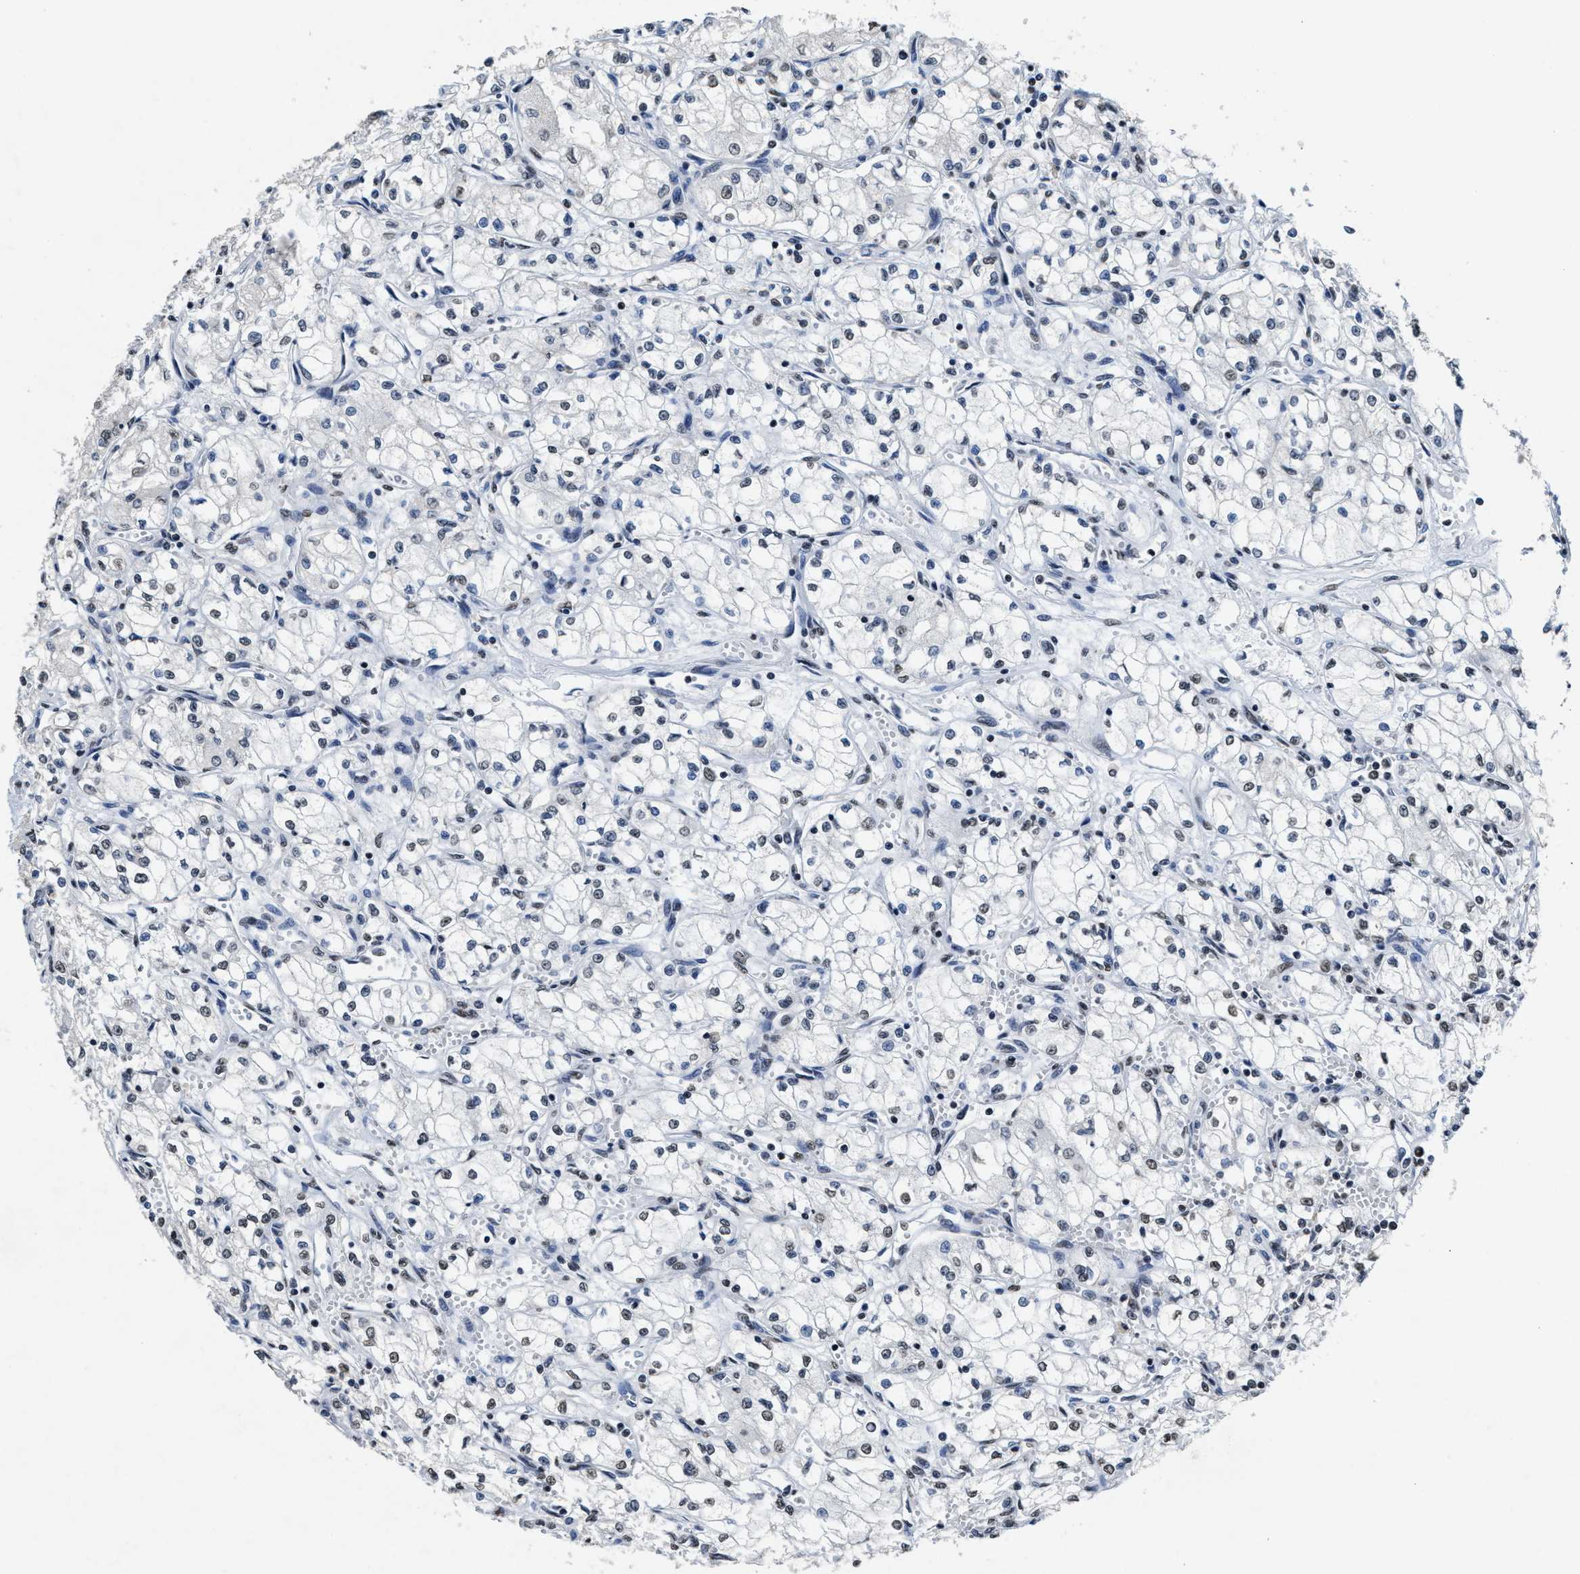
{"staining": {"intensity": "weak", "quantity": "<25%", "location": "nuclear"}, "tissue": "renal cancer", "cell_type": "Tumor cells", "image_type": "cancer", "snomed": [{"axis": "morphology", "description": "Normal tissue, NOS"}, {"axis": "morphology", "description": "Adenocarcinoma, NOS"}, {"axis": "topography", "description": "Kidney"}], "caption": "High magnification brightfield microscopy of renal adenocarcinoma stained with DAB (brown) and counterstained with hematoxylin (blue): tumor cells show no significant expression.", "gene": "SUPT16H", "patient": {"sex": "male", "age": 59}}